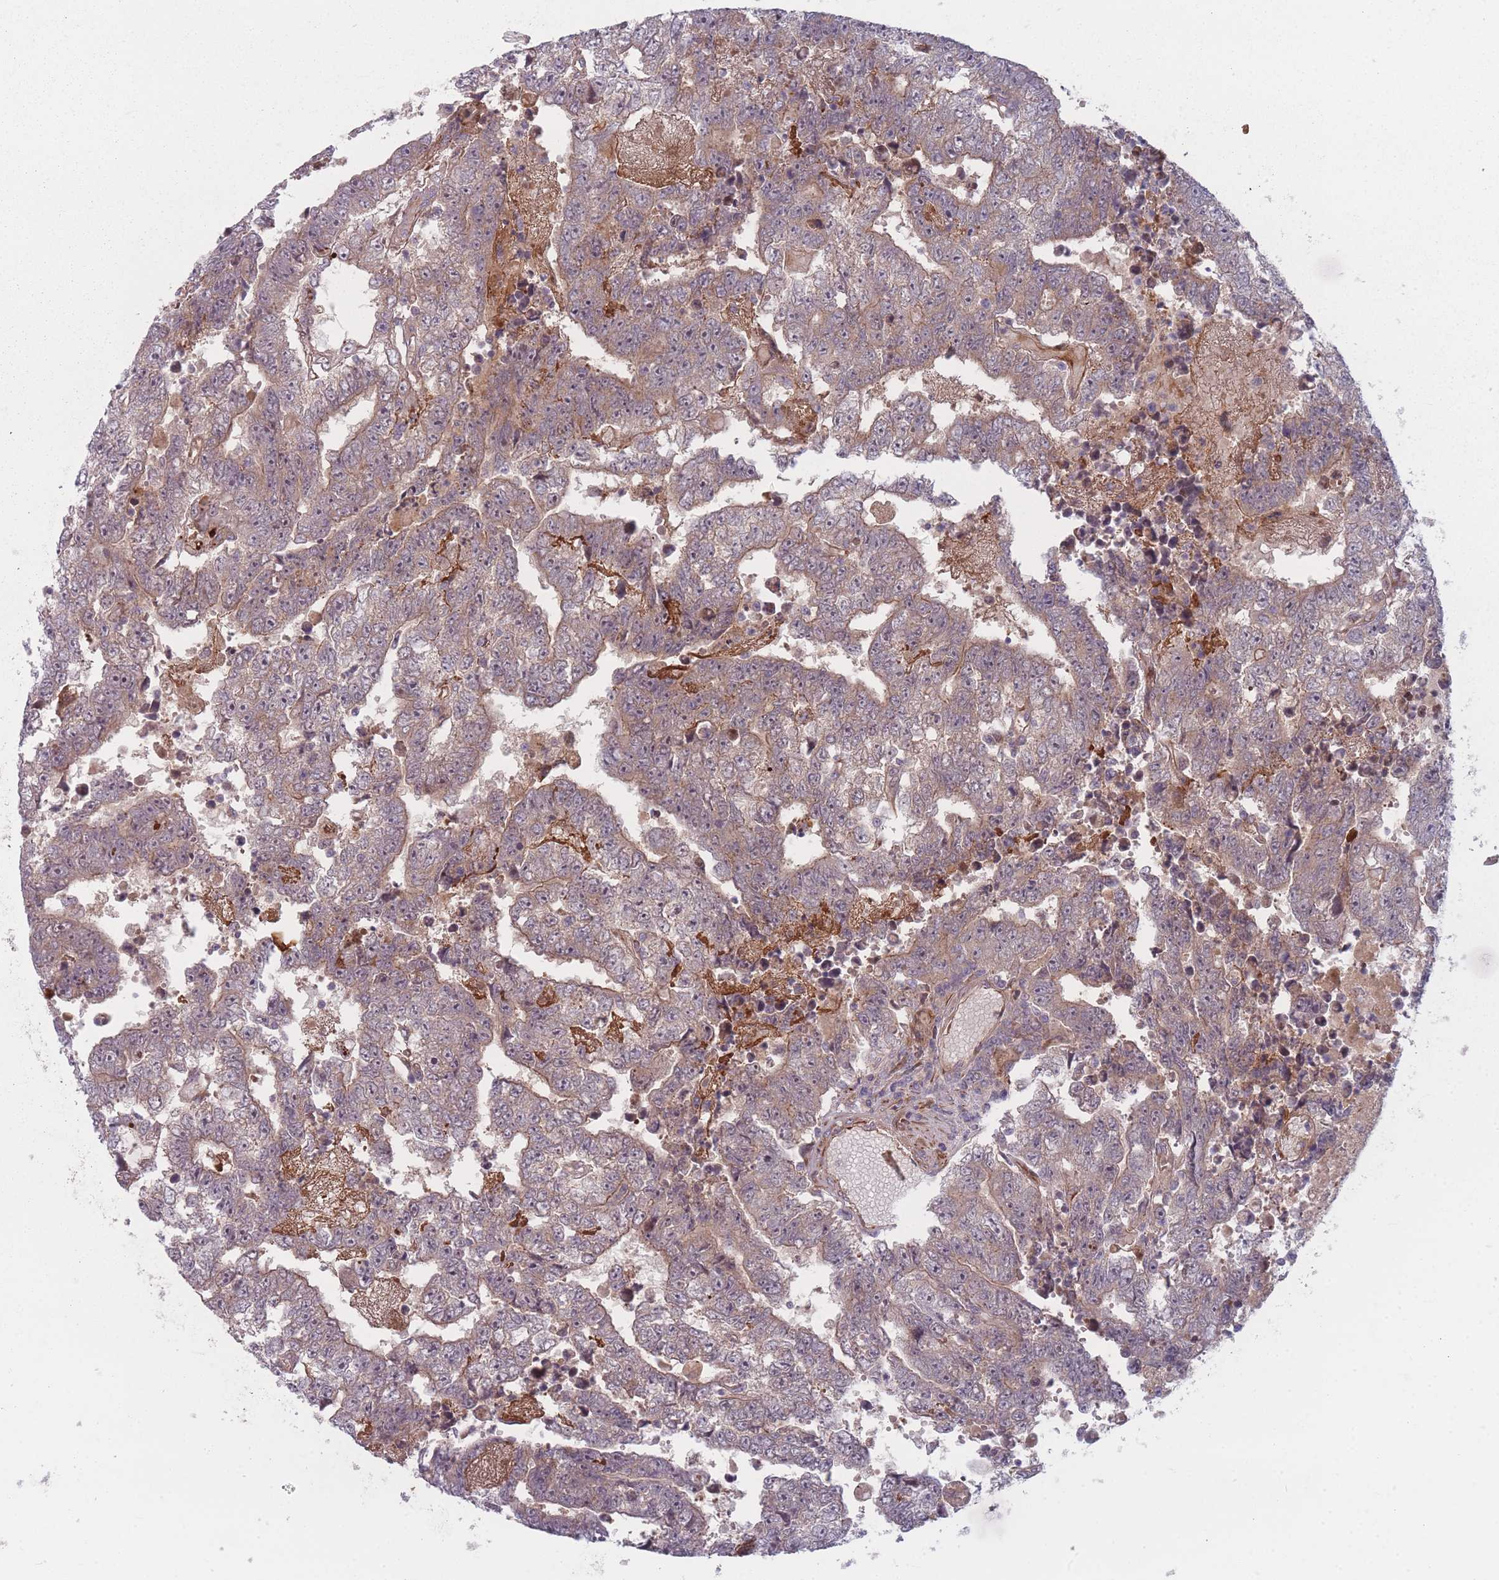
{"staining": {"intensity": "weak", "quantity": "25%-75%", "location": "cytoplasmic/membranous"}, "tissue": "testis cancer", "cell_type": "Tumor cells", "image_type": "cancer", "snomed": [{"axis": "morphology", "description": "Carcinoma, Embryonal, NOS"}, {"axis": "topography", "description": "Testis"}], "caption": "Immunohistochemical staining of testis cancer (embryonal carcinoma) demonstrates low levels of weak cytoplasmic/membranous protein expression in approximately 25%-75% of tumor cells. (brown staining indicates protein expression, while blue staining denotes nuclei).", "gene": "EEF1AKMT2", "patient": {"sex": "male", "age": 25}}